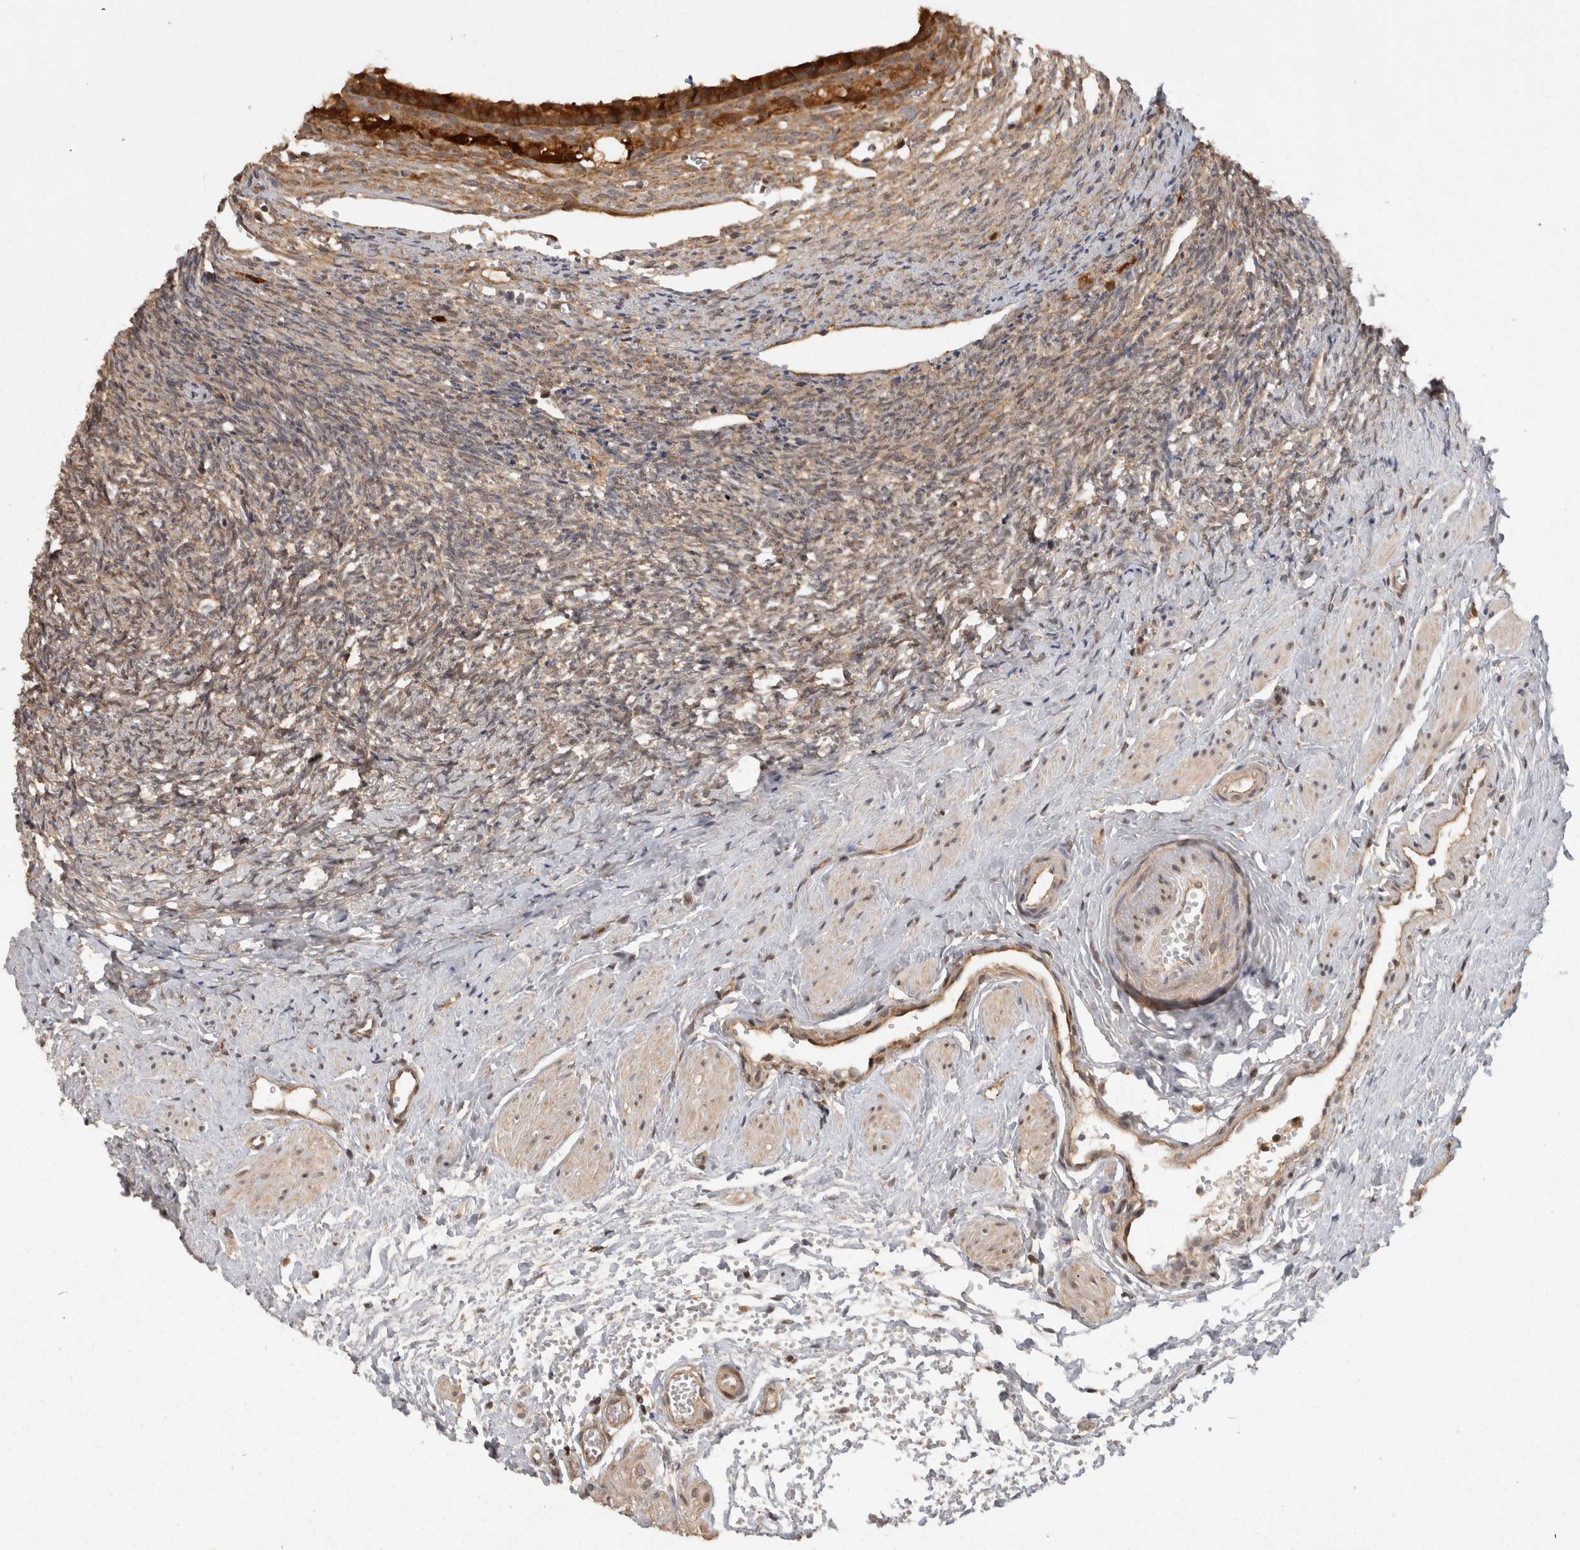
{"staining": {"intensity": "weak", "quantity": "25%-75%", "location": "cytoplasmic/membranous"}, "tissue": "ovary", "cell_type": "Ovarian stroma cells", "image_type": "normal", "snomed": [{"axis": "morphology", "description": "Normal tissue, NOS"}, {"axis": "topography", "description": "Ovary"}], "caption": "IHC photomicrograph of benign ovary stained for a protein (brown), which demonstrates low levels of weak cytoplasmic/membranous staining in approximately 25%-75% of ovarian stroma cells.", "gene": "ACAT2", "patient": {"sex": "female", "age": 41}}